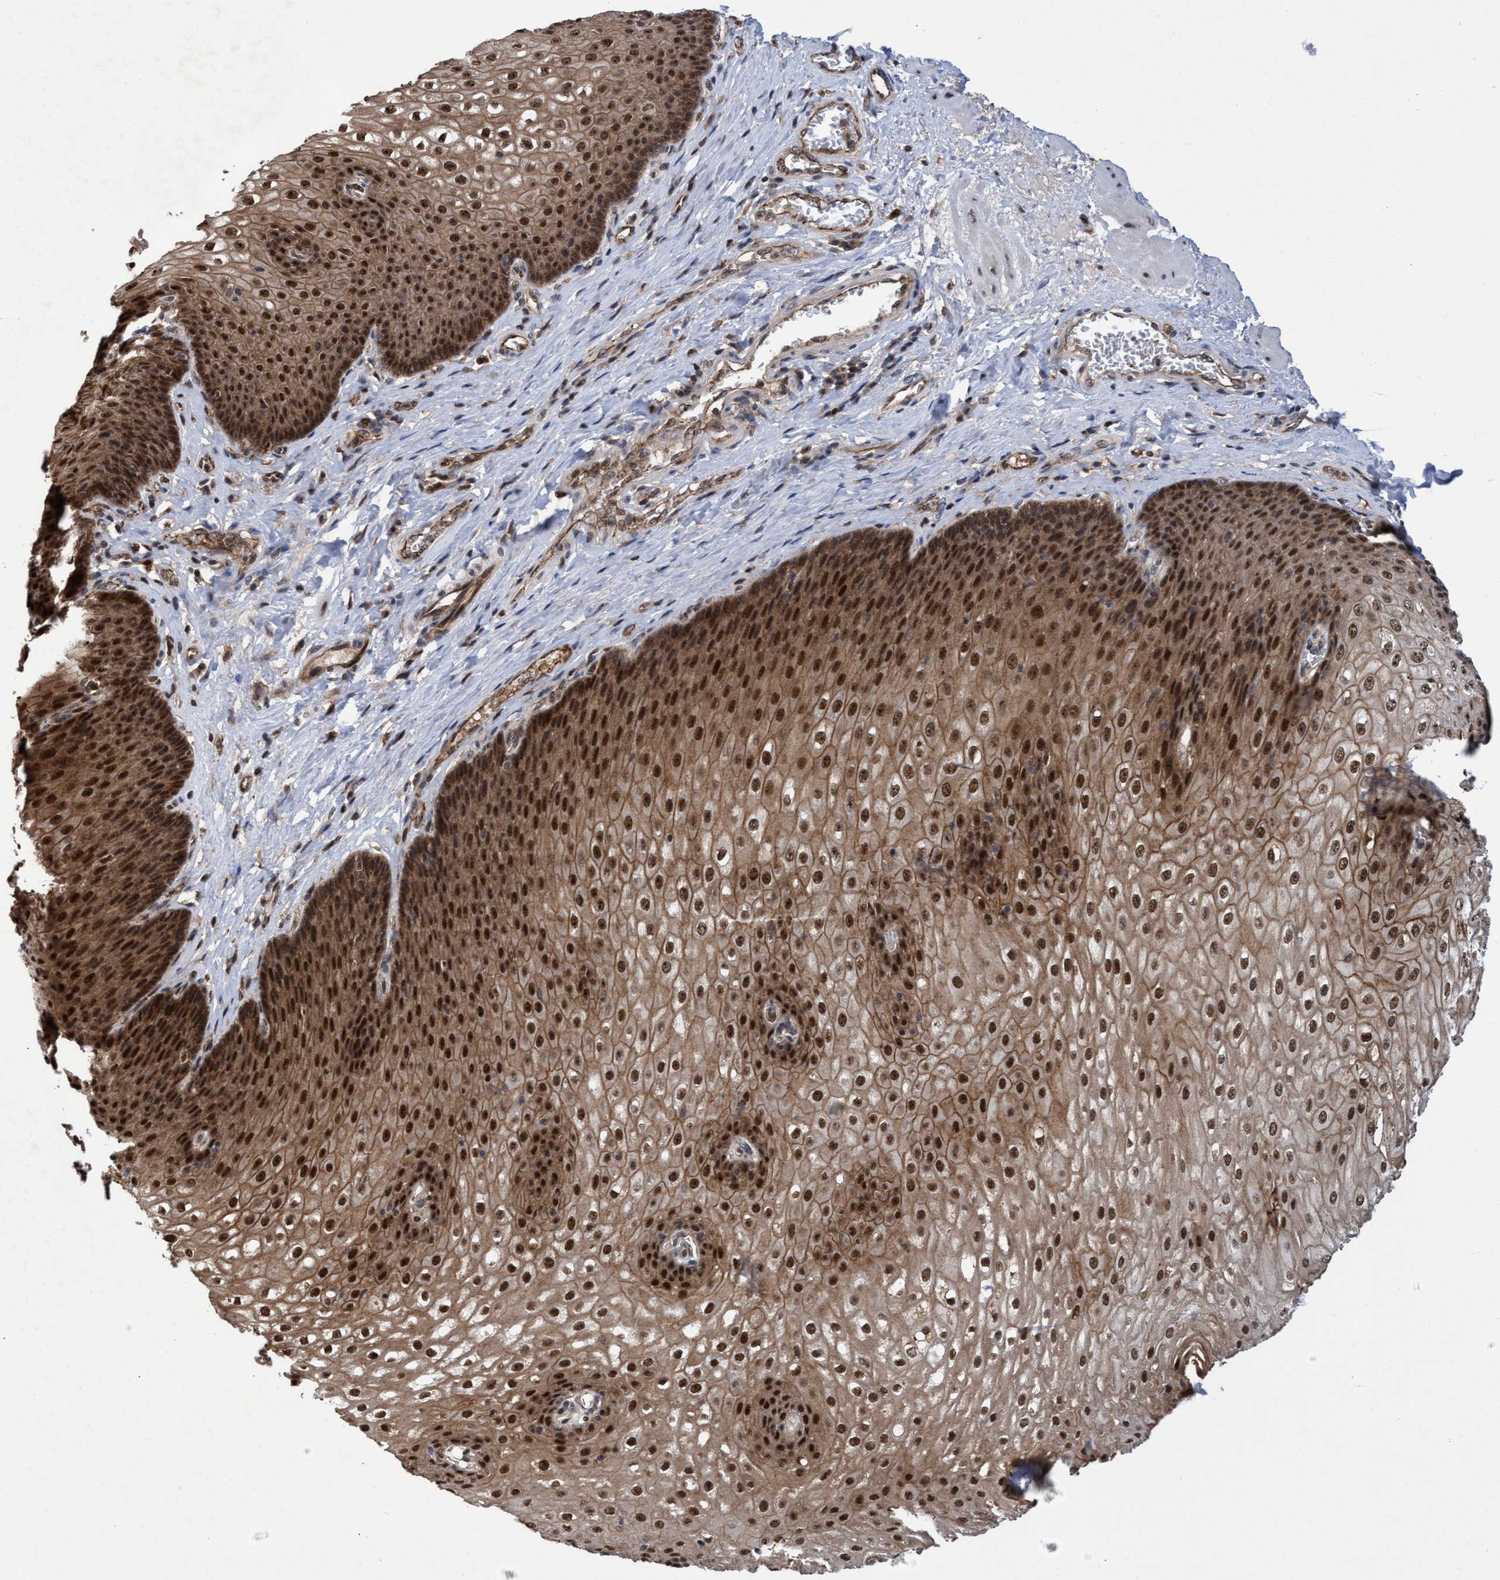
{"staining": {"intensity": "strong", "quantity": ">75%", "location": "cytoplasmic/membranous,nuclear"}, "tissue": "esophagus", "cell_type": "Squamous epithelial cells", "image_type": "normal", "snomed": [{"axis": "morphology", "description": "Normal tissue, NOS"}, {"axis": "topography", "description": "Esophagus"}], "caption": "The photomicrograph exhibits staining of unremarkable esophagus, revealing strong cytoplasmic/membranous,nuclear protein expression (brown color) within squamous epithelial cells. (Brightfield microscopy of DAB IHC at high magnification).", "gene": "GTF2F1", "patient": {"sex": "male", "age": 48}}